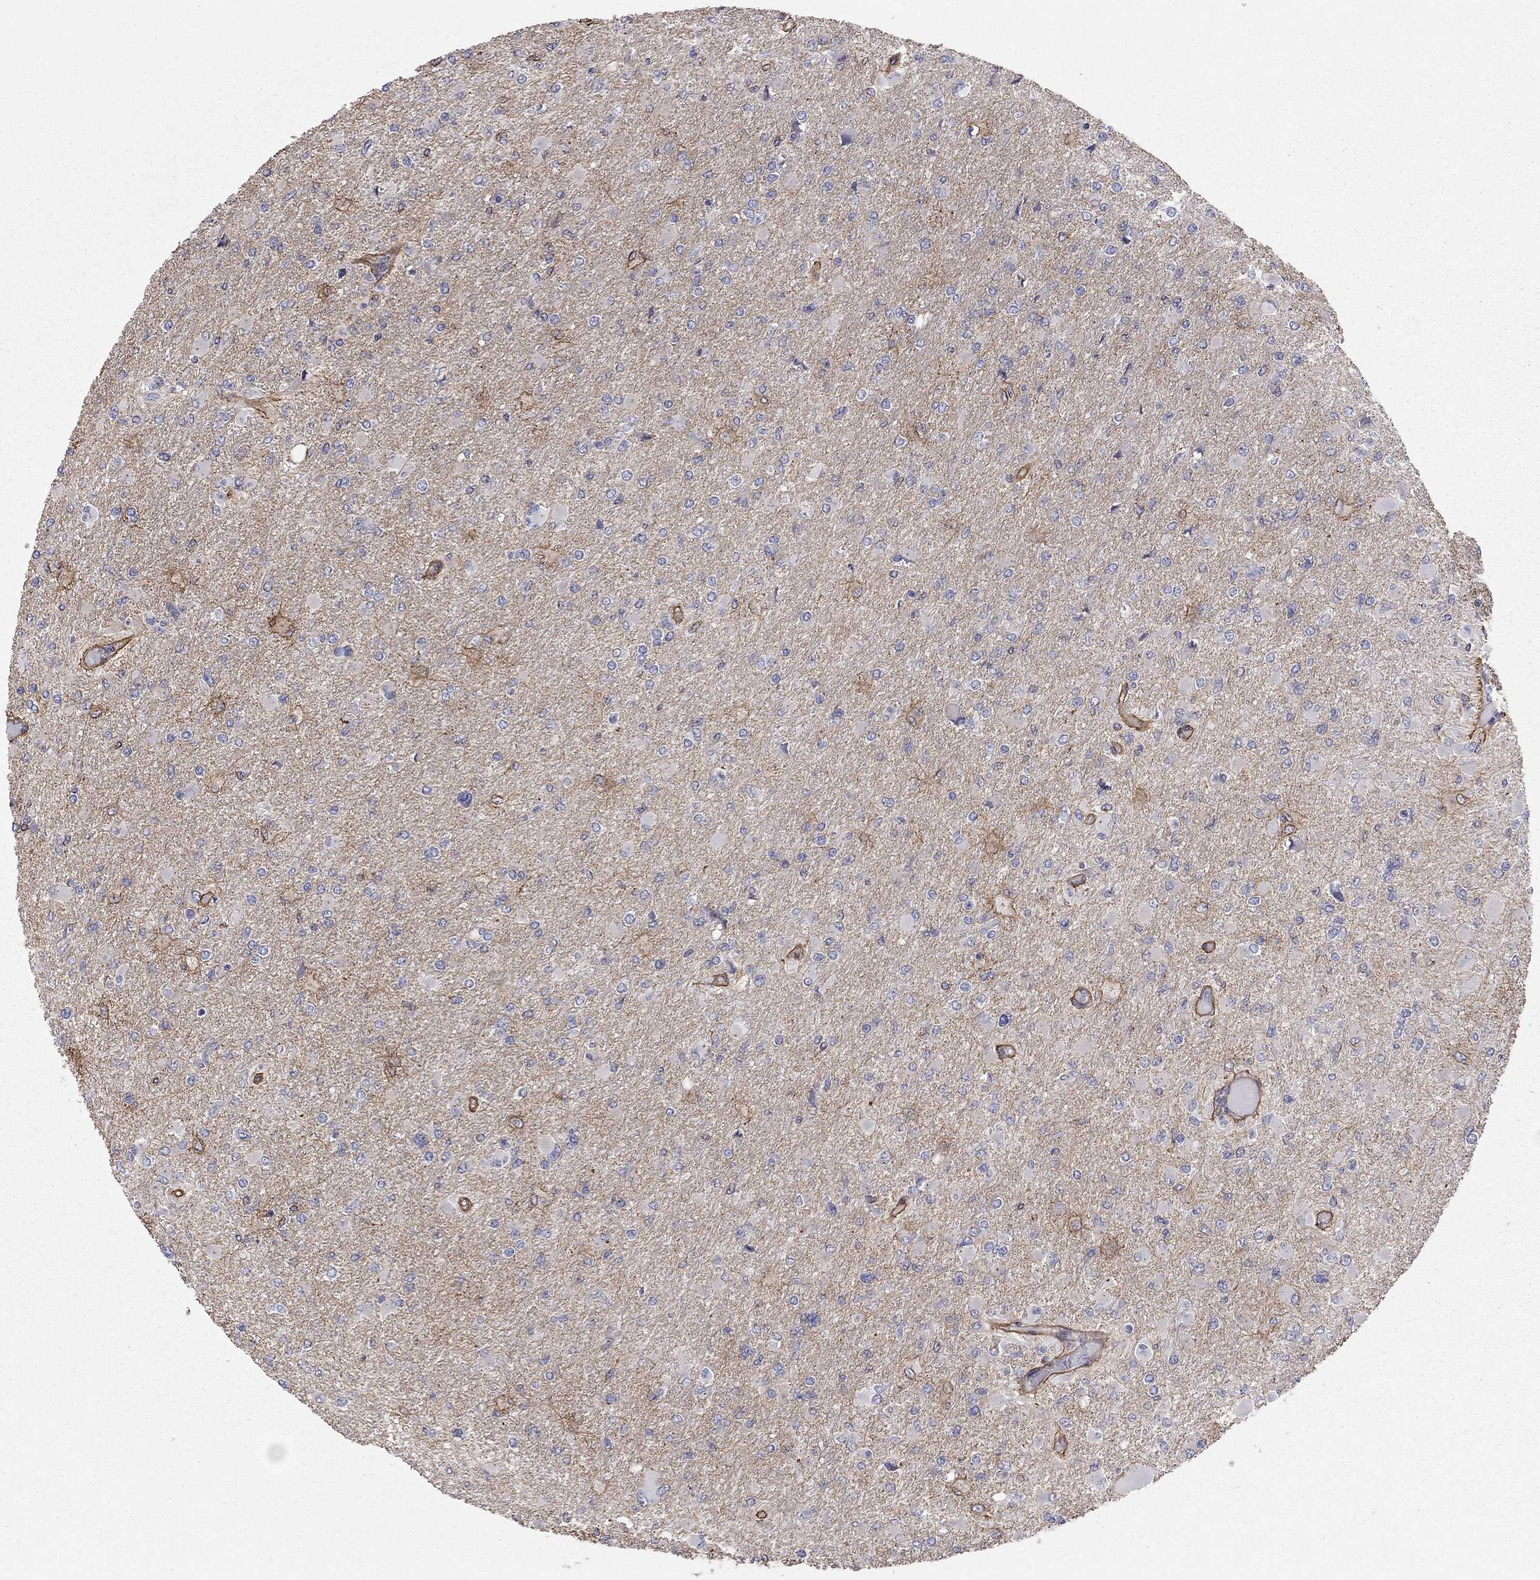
{"staining": {"intensity": "negative", "quantity": "none", "location": "none"}, "tissue": "glioma", "cell_type": "Tumor cells", "image_type": "cancer", "snomed": [{"axis": "morphology", "description": "Glioma, malignant, High grade"}, {"axis": "topography", "description": "Cerebral cortex"}], "caption": "High magnification brightfield microscopy of glioma stained with DAB (brown) and counterstained with hematoxylin (blue): tumor cells show no significant expression.", "gene": "BICDL2", "patient": {"sex": "female", "age": 36}}